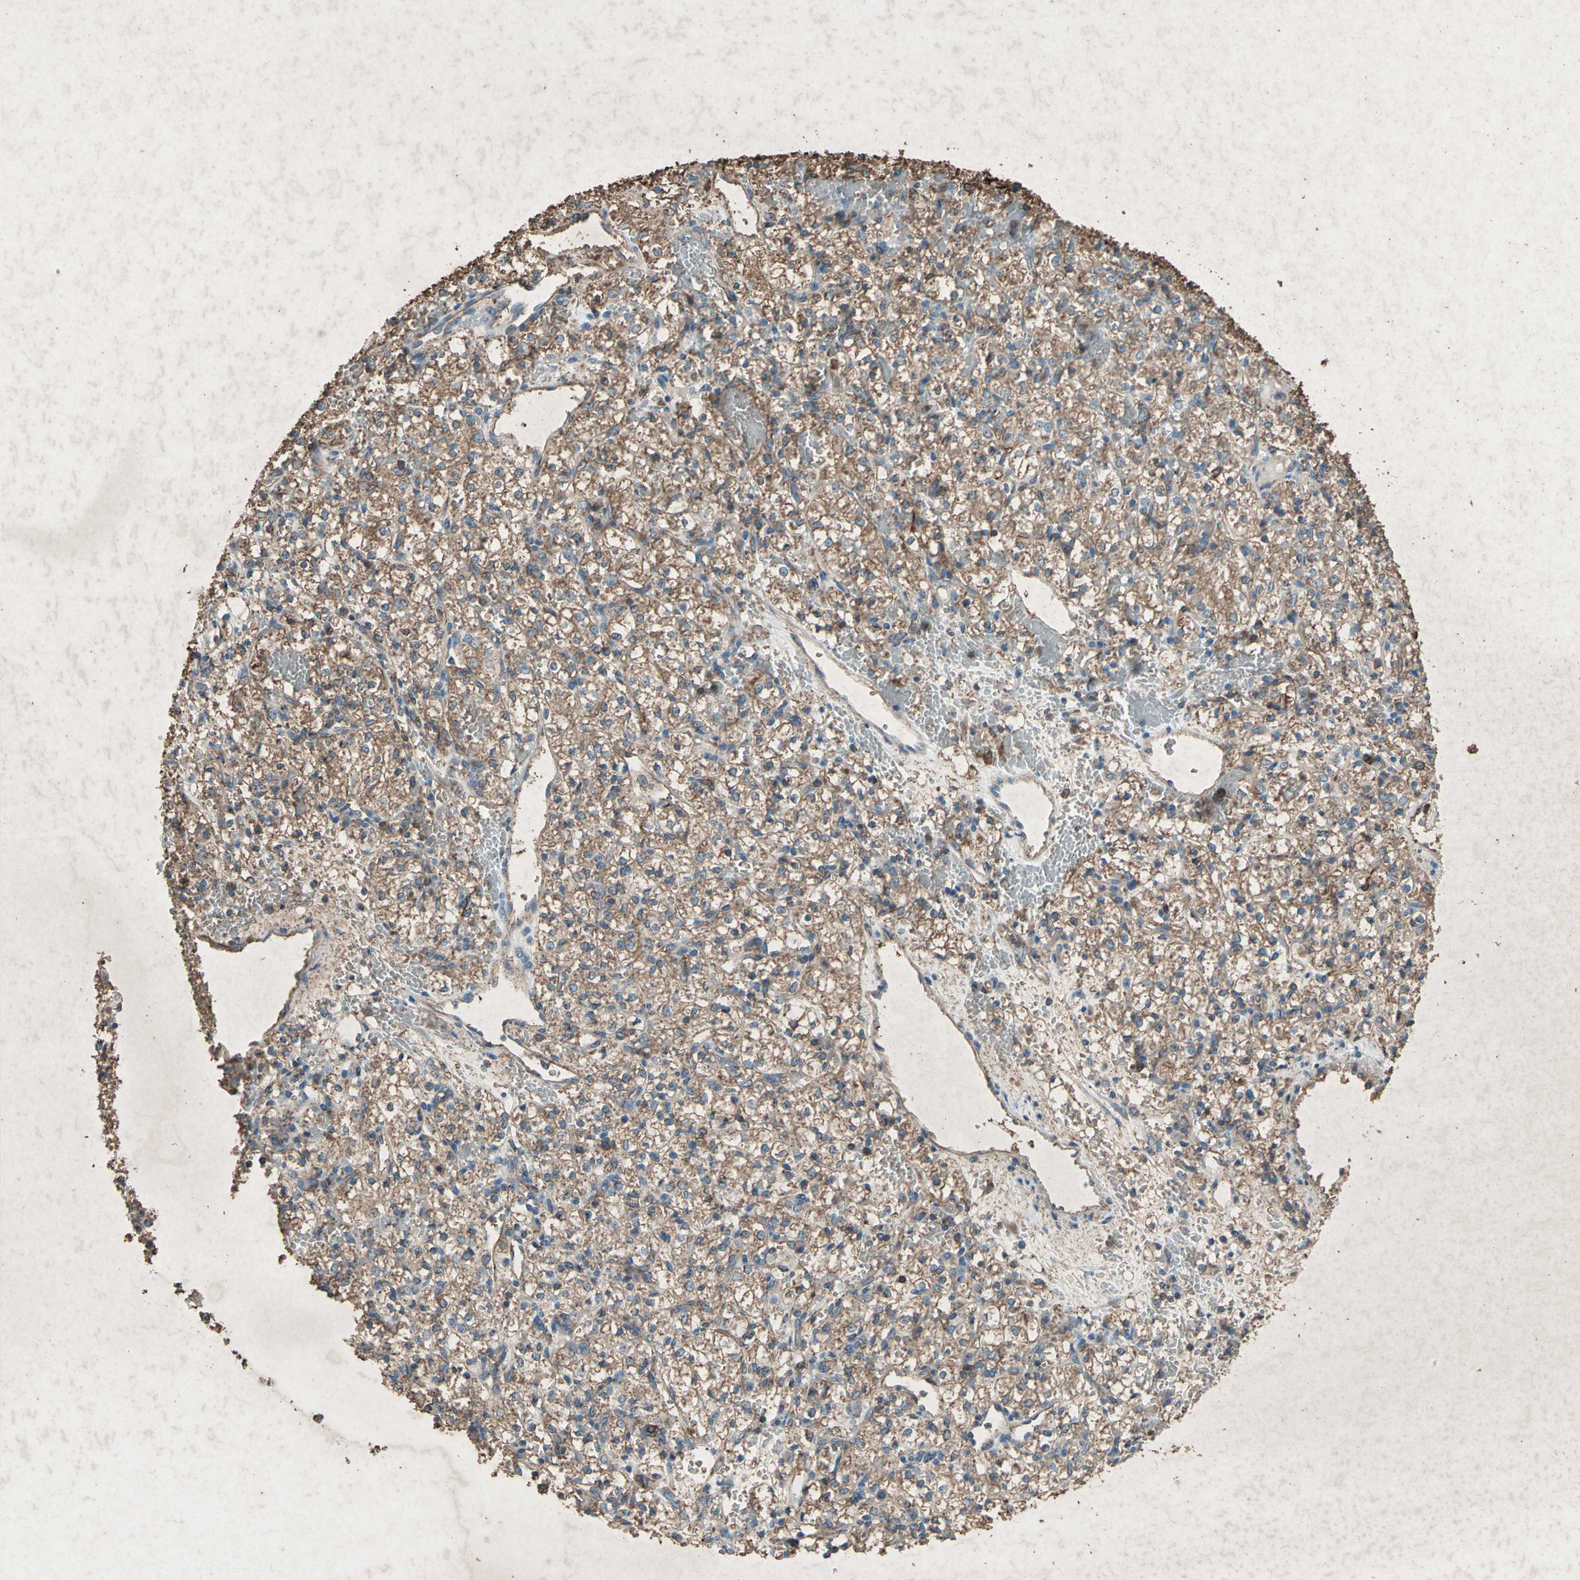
{"staining": {"intensity": "moderate", "quantity": ">75%", "location": "cytoplasmic/membranous"}, "tissue": "renal cancer", "cell_type": "Tumor cells", "image_type": "cancer", "snomed": [{"axis": "morphology", "description": "Adenocarcinoma, NOS"}, {"axis": "topography", "description": "Kidney"}], "caption": "Moderate cytoplasmic/membranous protein staining is identified in approximately >75% of tumor cells in renal adenocarcinoma.", "gene": "CCR6", "patient": {"sex": "female", "age": 60}}